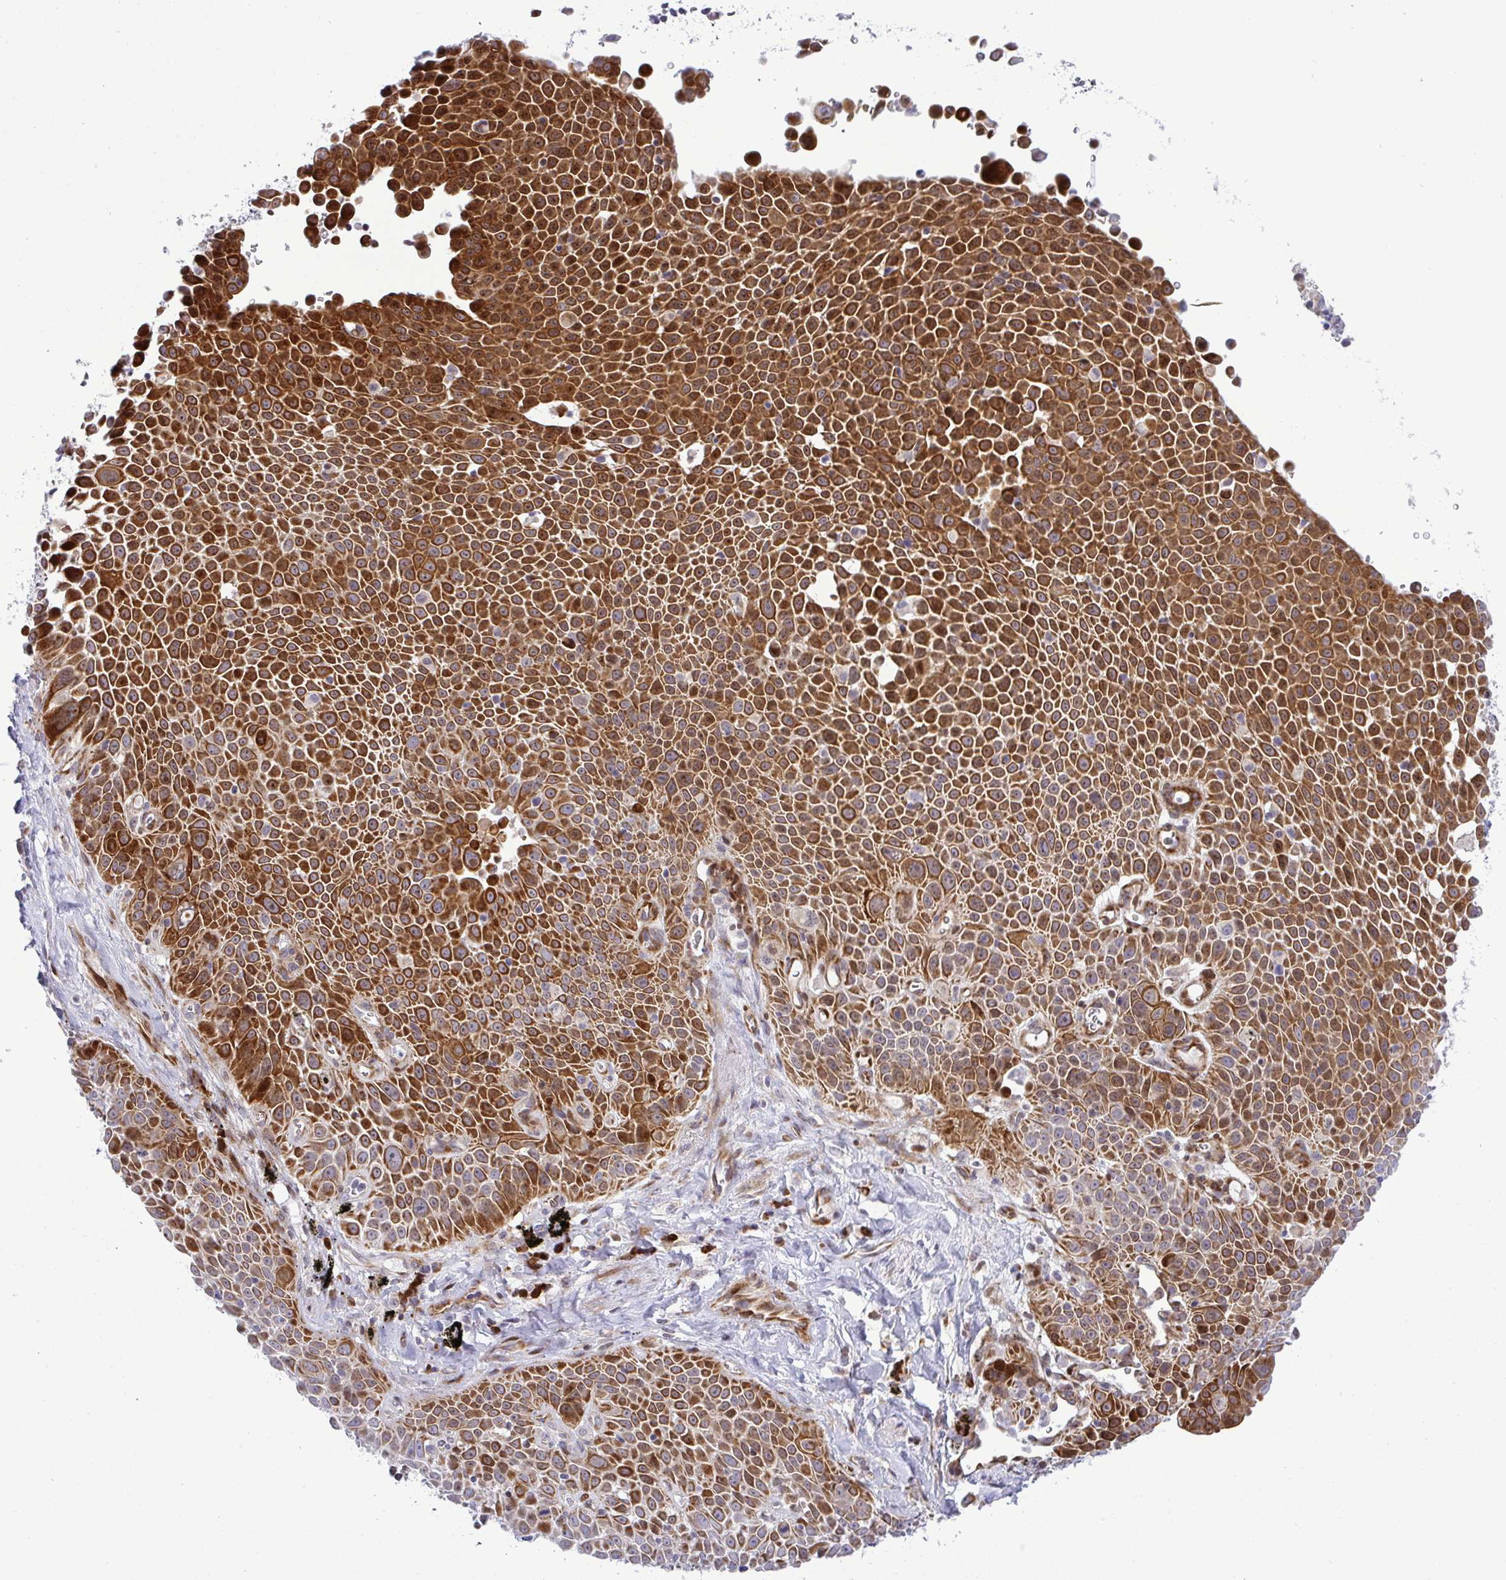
{"staining": {"intensity": "strong", "quantity": ">75%", "location": "cytoplasmic/membranous"}, "tissue": "lung cancer", "cell_type": "Tumor cells", "image_type": "cancer", "snomed": [{"axis": "morphology", "description": "Squamous cell carcinoma, NOS"}, {"axis": "morphology", "description": "Squamous cell carcinoma, metastatic, NOS"}, {"axis": "topography", "description": "Lymph node"}, {"axis": "topography", "description": "Lung"}], "caption": "Immunohistochemical staining of metastatic squamous cell carcinoma (lung) exhibits strong cytoplasmic/membranous protein expression in about >75% of tumor cells.", "gene": "CASTOR2", "patient": {"sex": "female", "age": 62}}